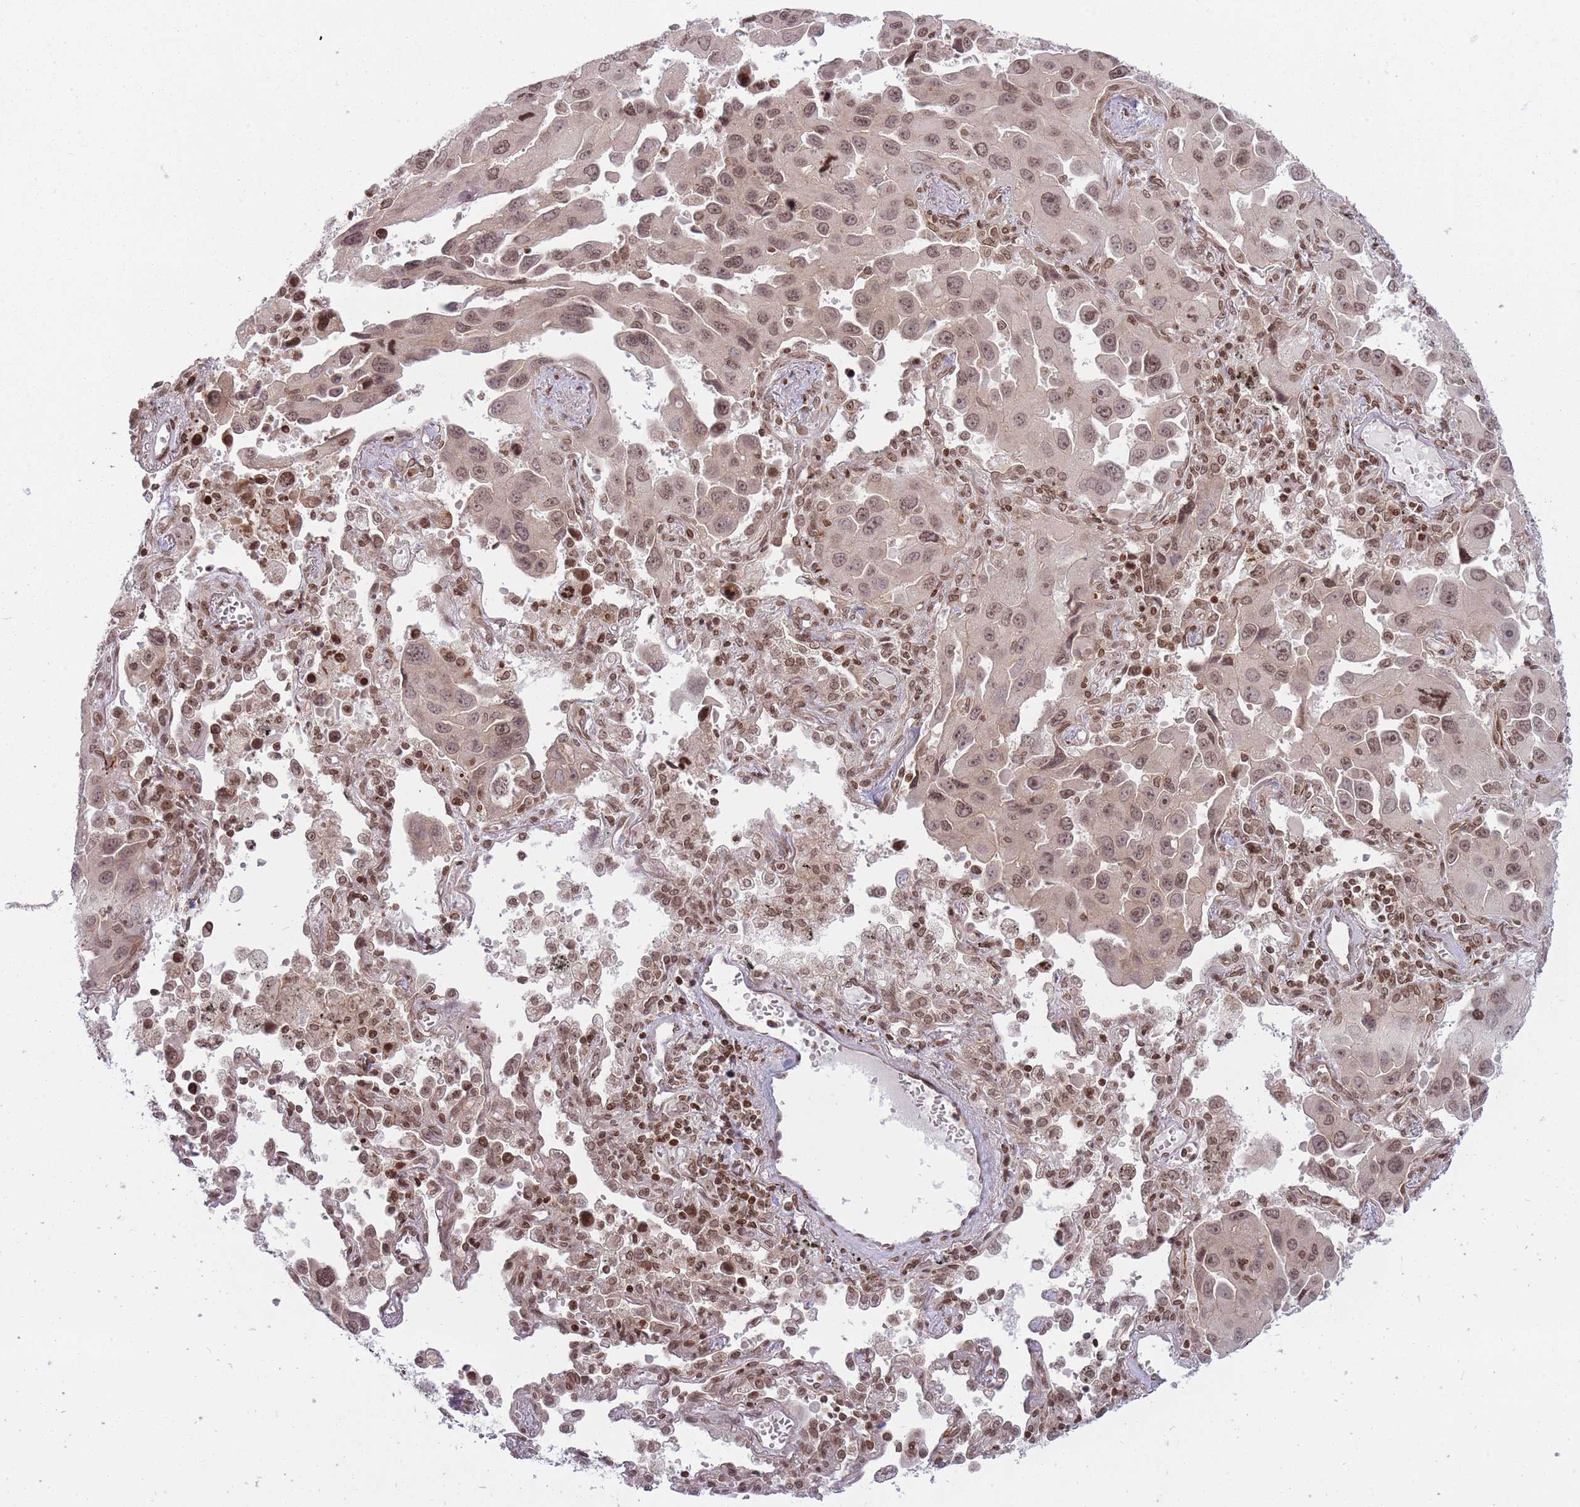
{"staining": {"intensity": "moderate", "quantity": ">75%", "location": "nuclear"}, "tissue": "lung cancer", "cell_type": "Tumor cells", "image_type": "cancer", "snomed": [{"axis": "morphology", "description": "Adenocarcinoma, NOS"}, {"axis": "topography", "description": "Lung"}], "caption": "Immunohistochemical staining of adenocarcinoma (lung) exhibits medium levels of moderate nuclear staining in about >75% of tumor cells.", "gene": "TMC6", "patient": {"sex": "male", "age": 66}}